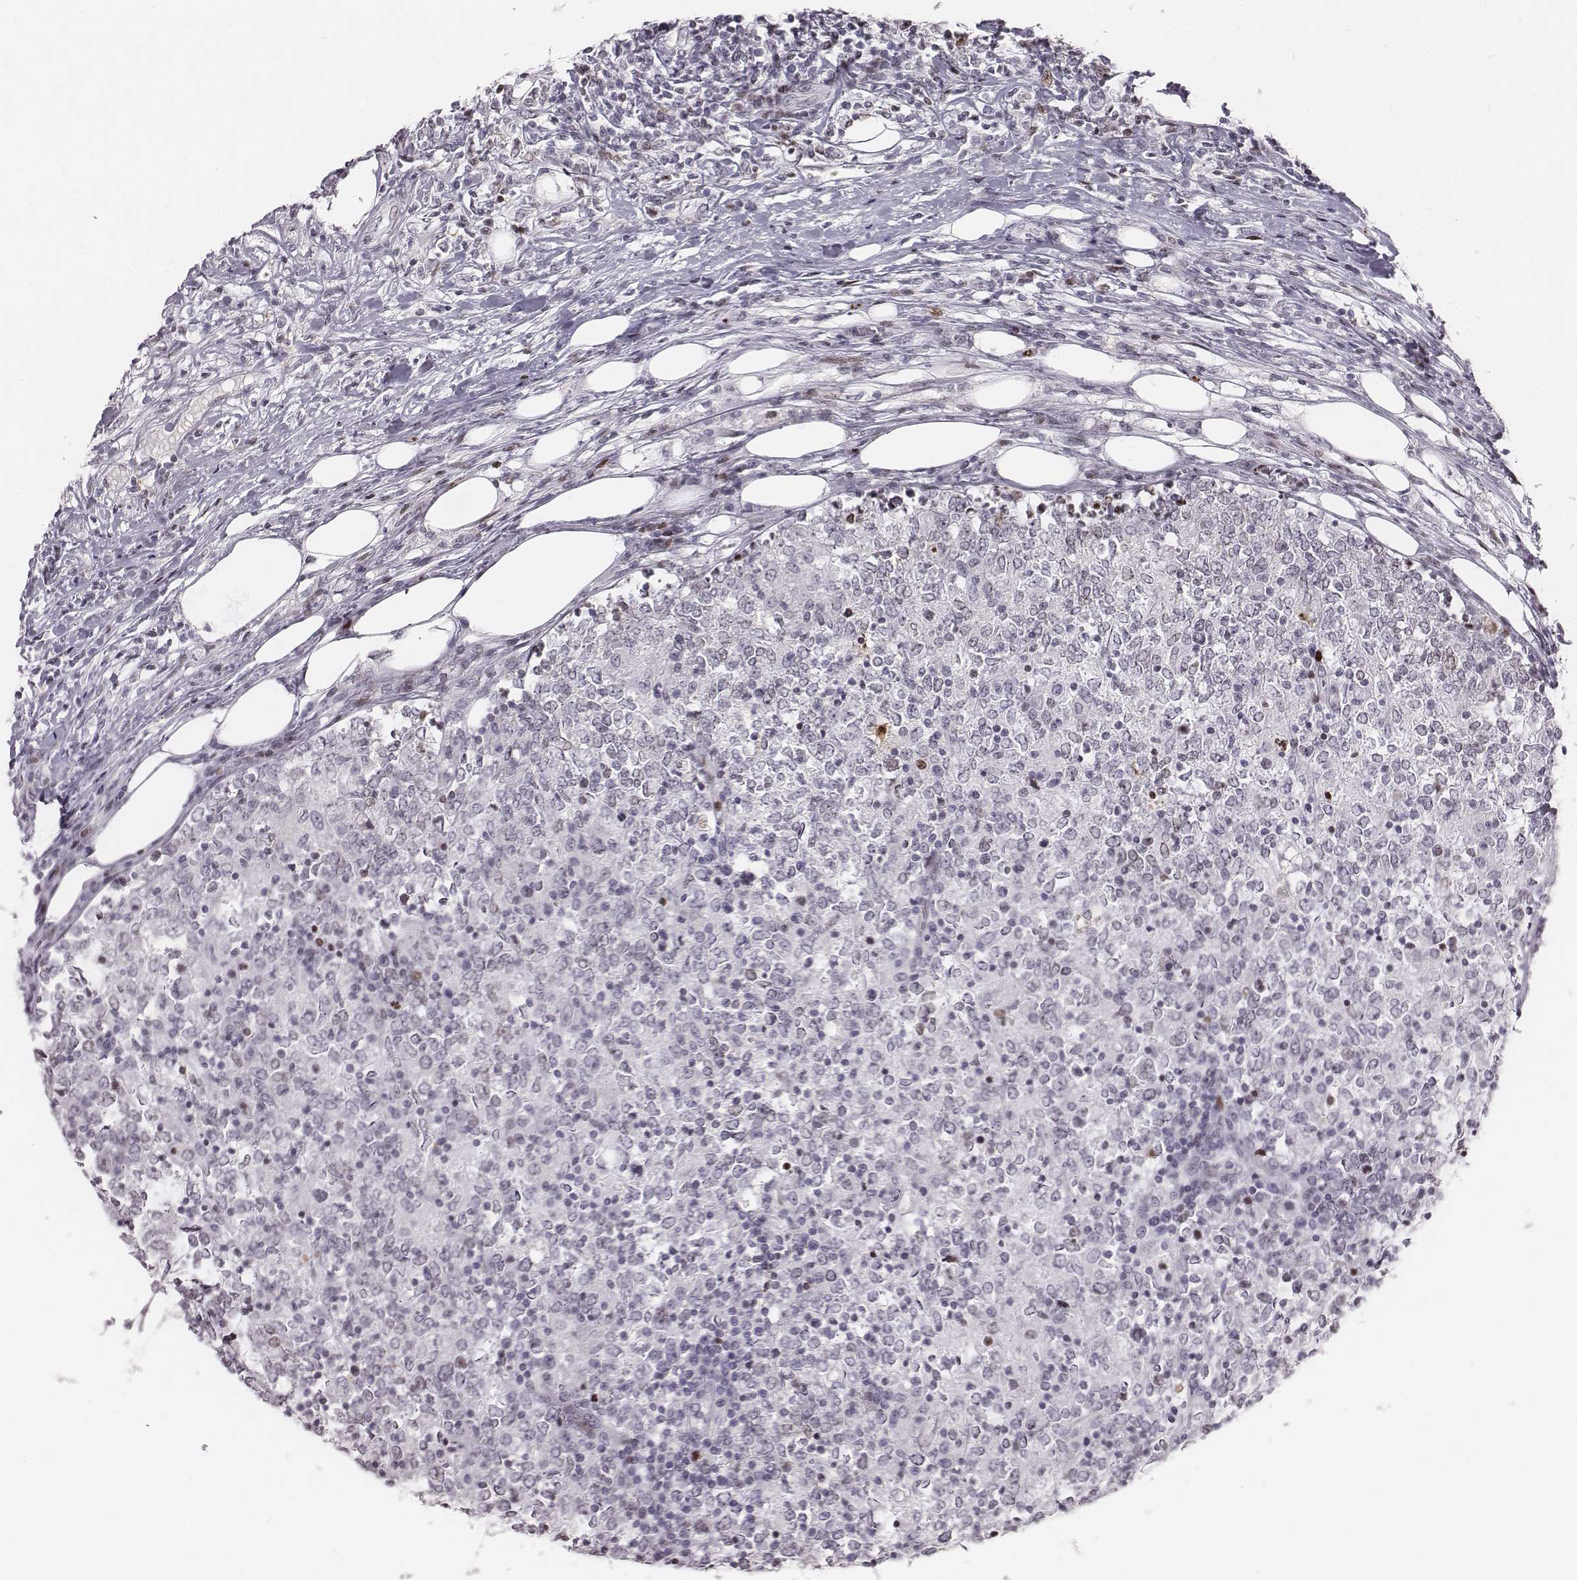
{"staining": {"intensity": "negative", "quantity": "none", "location": "none"}, "tissue": "lymphoma", "cell_type": "Tumor cells", "image_type": "cancer", "snomed": [{"axis": "morphology", "description": "Malignant lymphoma, non-Hodgkin's type, High grade"}, {"axis": "topography", "description": "Lymph node"}], "caption": "Tumor cells are negative for brown protein staining in malignant lymphoma, non-Hodgkin's type (high-grade).", "gene": "NDC1", "patient": {"sex": "female", "age": 84}}